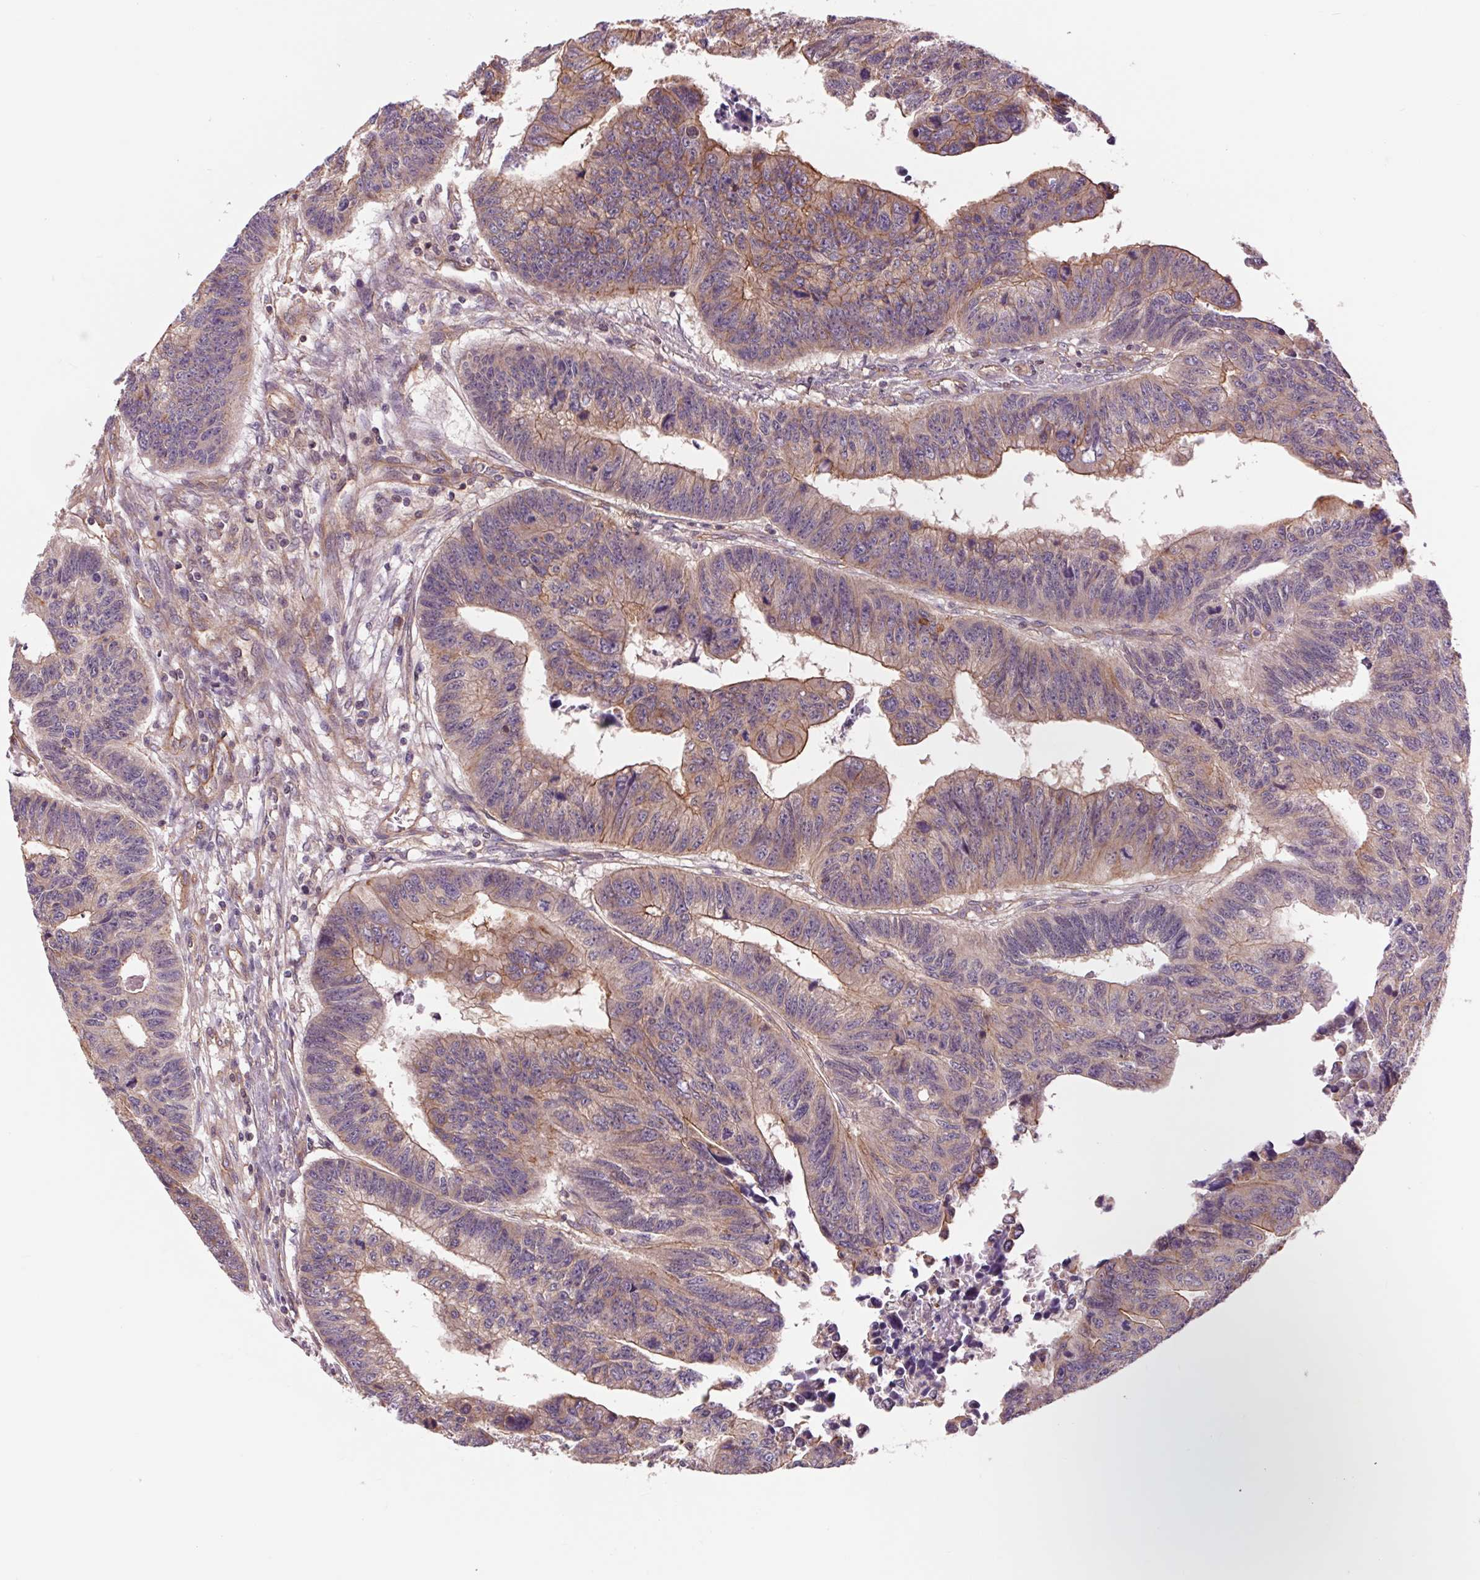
{"staining": {"intensity": "moderate", "quantity": "25%-75%", "location": "cytoplasmic/membranous"}, "tissue": "colorectal cancer", "cell_type": "Tumor cells", "image_type": "cancer", "snomed": [{"axis": "morphology", "description": "Adenocarcinoma, NOS"}, {"axis": "topography", "description": "Rectum"}], "caption": "Immunohistochemistry (IHC) photomicrograph of human adenocarcinoma (colorectal) stained for a protein (brown), which shows medium levels of moderate cytoplasmic/membranous positivity in about 25%-75% of tumor cells.", "gene": "SH3RF2", "patient": {"sex": "female", "age": 85}}